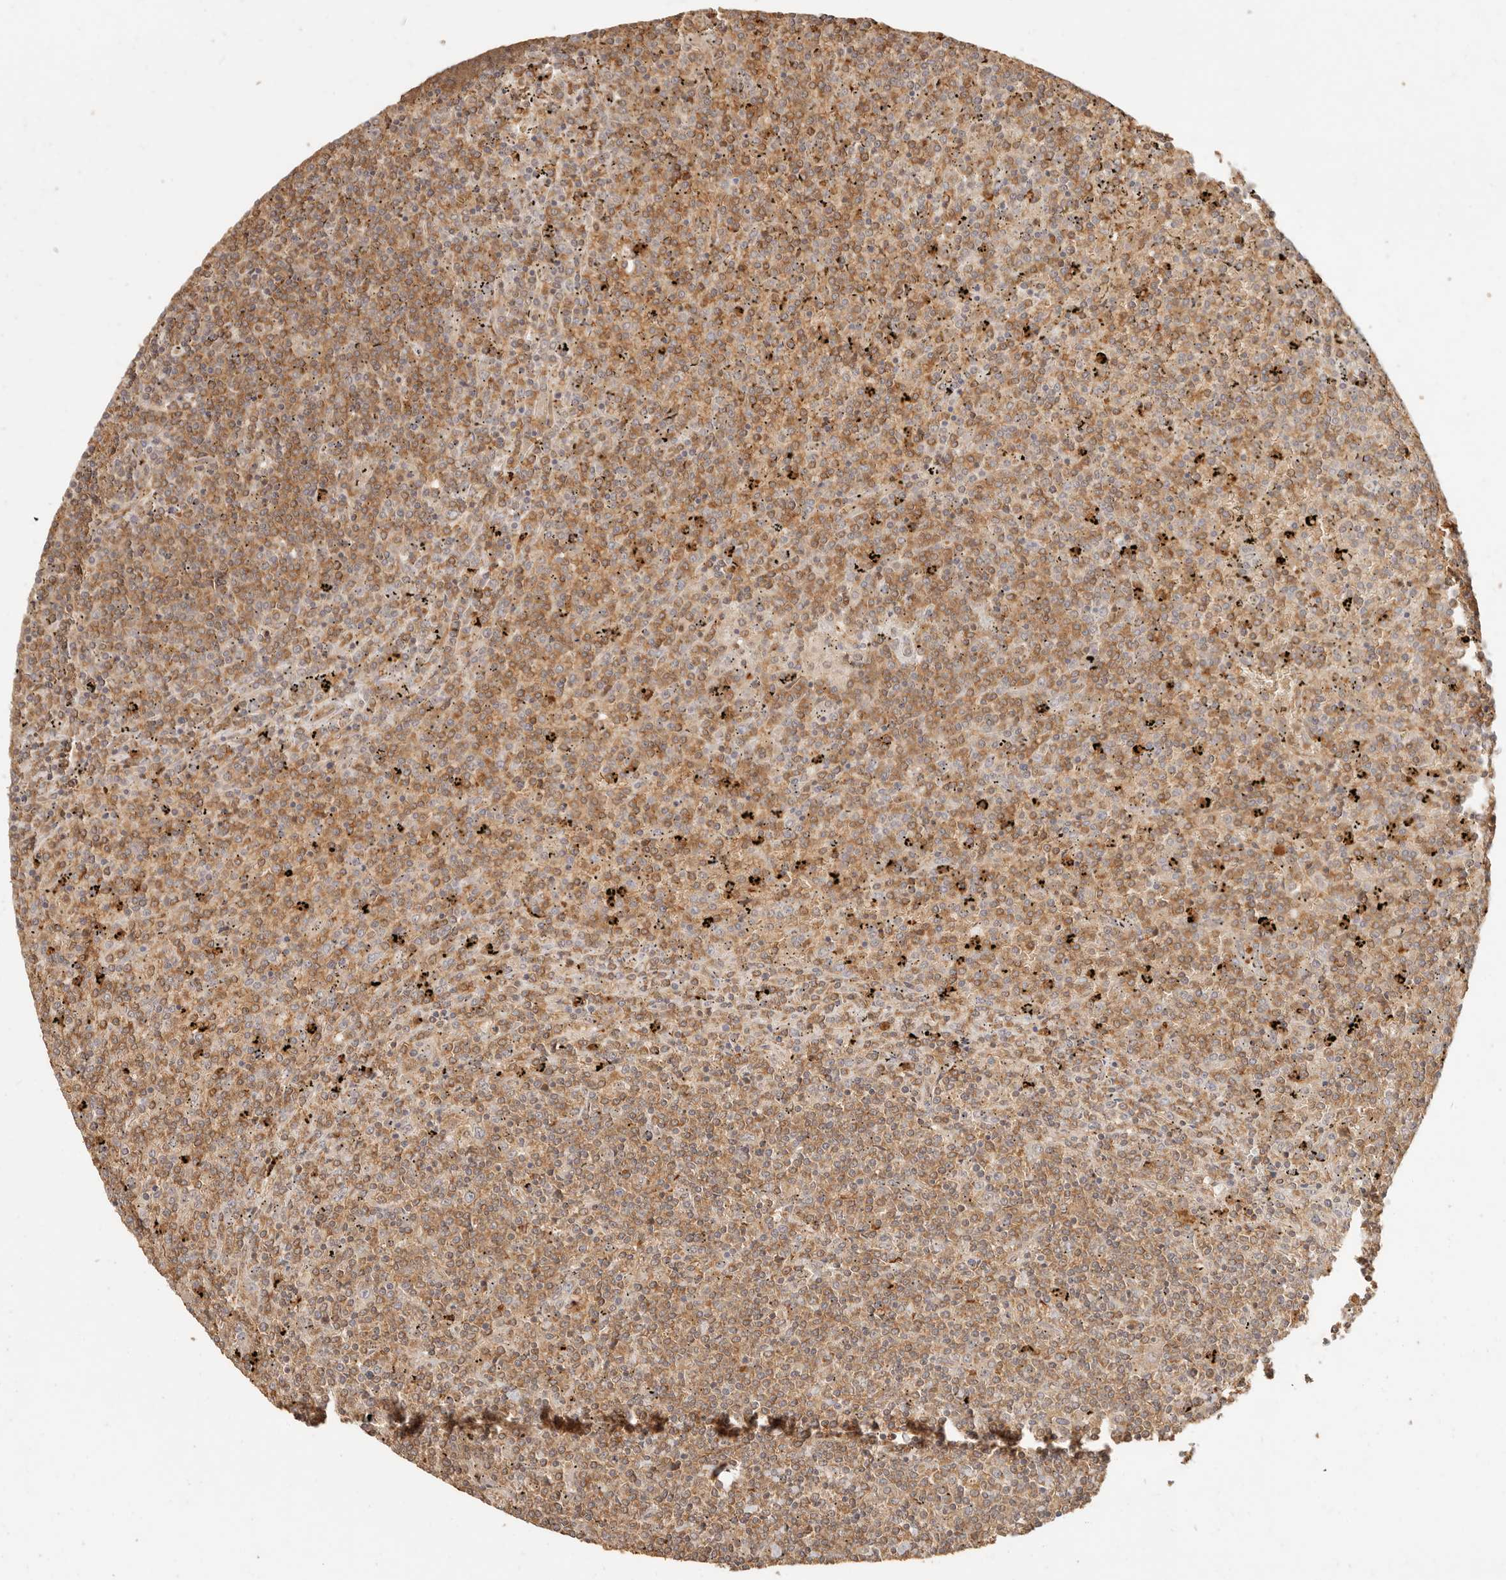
{"staining": {"intensity": "moderate", "quantity": ">75%", "location": "cytoplasmic/membranous"}, "tissue": "lymphoma", "cell_type": "Tumor cells", "image_type": "cancer", "snomed": [{"axis": "morphology", "description": "Malignant lymphoma, non-Hodgkin's type, Low grade"}, {"axis": "topography", "description": "Spleen"}], "caption": "Immunohistochemical staining of human low-grade malignant lymphoma, non-Hodgkin's type exhibits medium levels of moderate cytoplasmic/membranous positivity in approximately >75% of tumor cells.", "gene": "INTS11", "patient": {"sex": "female", "age": 19}}